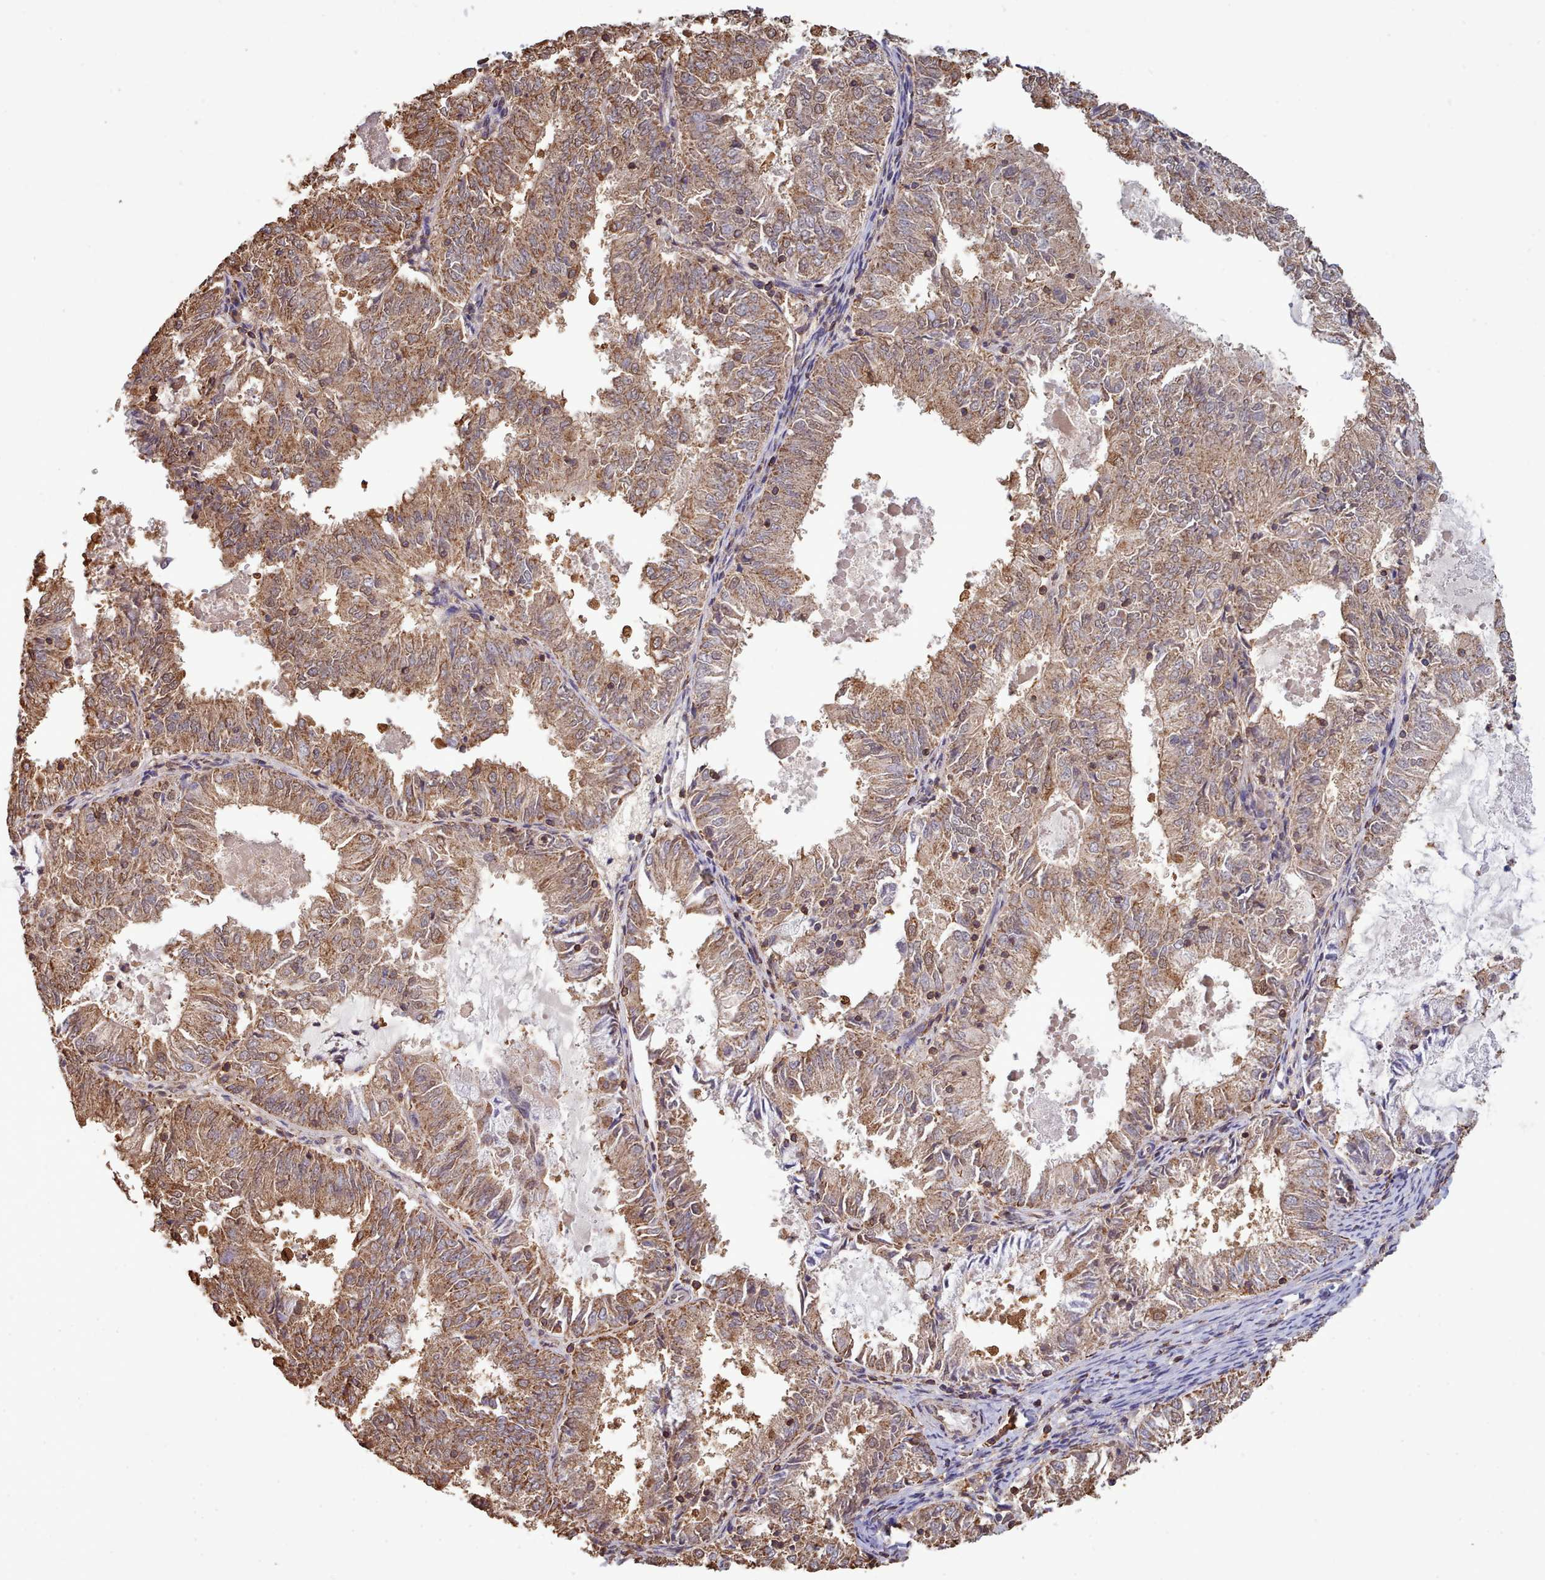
{"staining": {"intensity": "moderate", "quantity": ">75%", "location": "cytoplasmic/membranous"}, "tissue": "endometrial cancer", "cell_type": "Tumor cells", "image_type": "cancer", "snomed": [{"axis": "morphology", "description": "Adenocarcinoma, NOS"}, {"axis": "topography", "description": "Endometrium"}], "caption": "Protein expression analysis of human adenocarcinoma (endometrial) reveals moderate cytoplasmic/membranous expression in approximately >75% of tumor cells. (DAB = brown stain, brightfield microscopy at high magnification).", "gene": "METRN", "patient": {"sex": "female", "age": 57}}